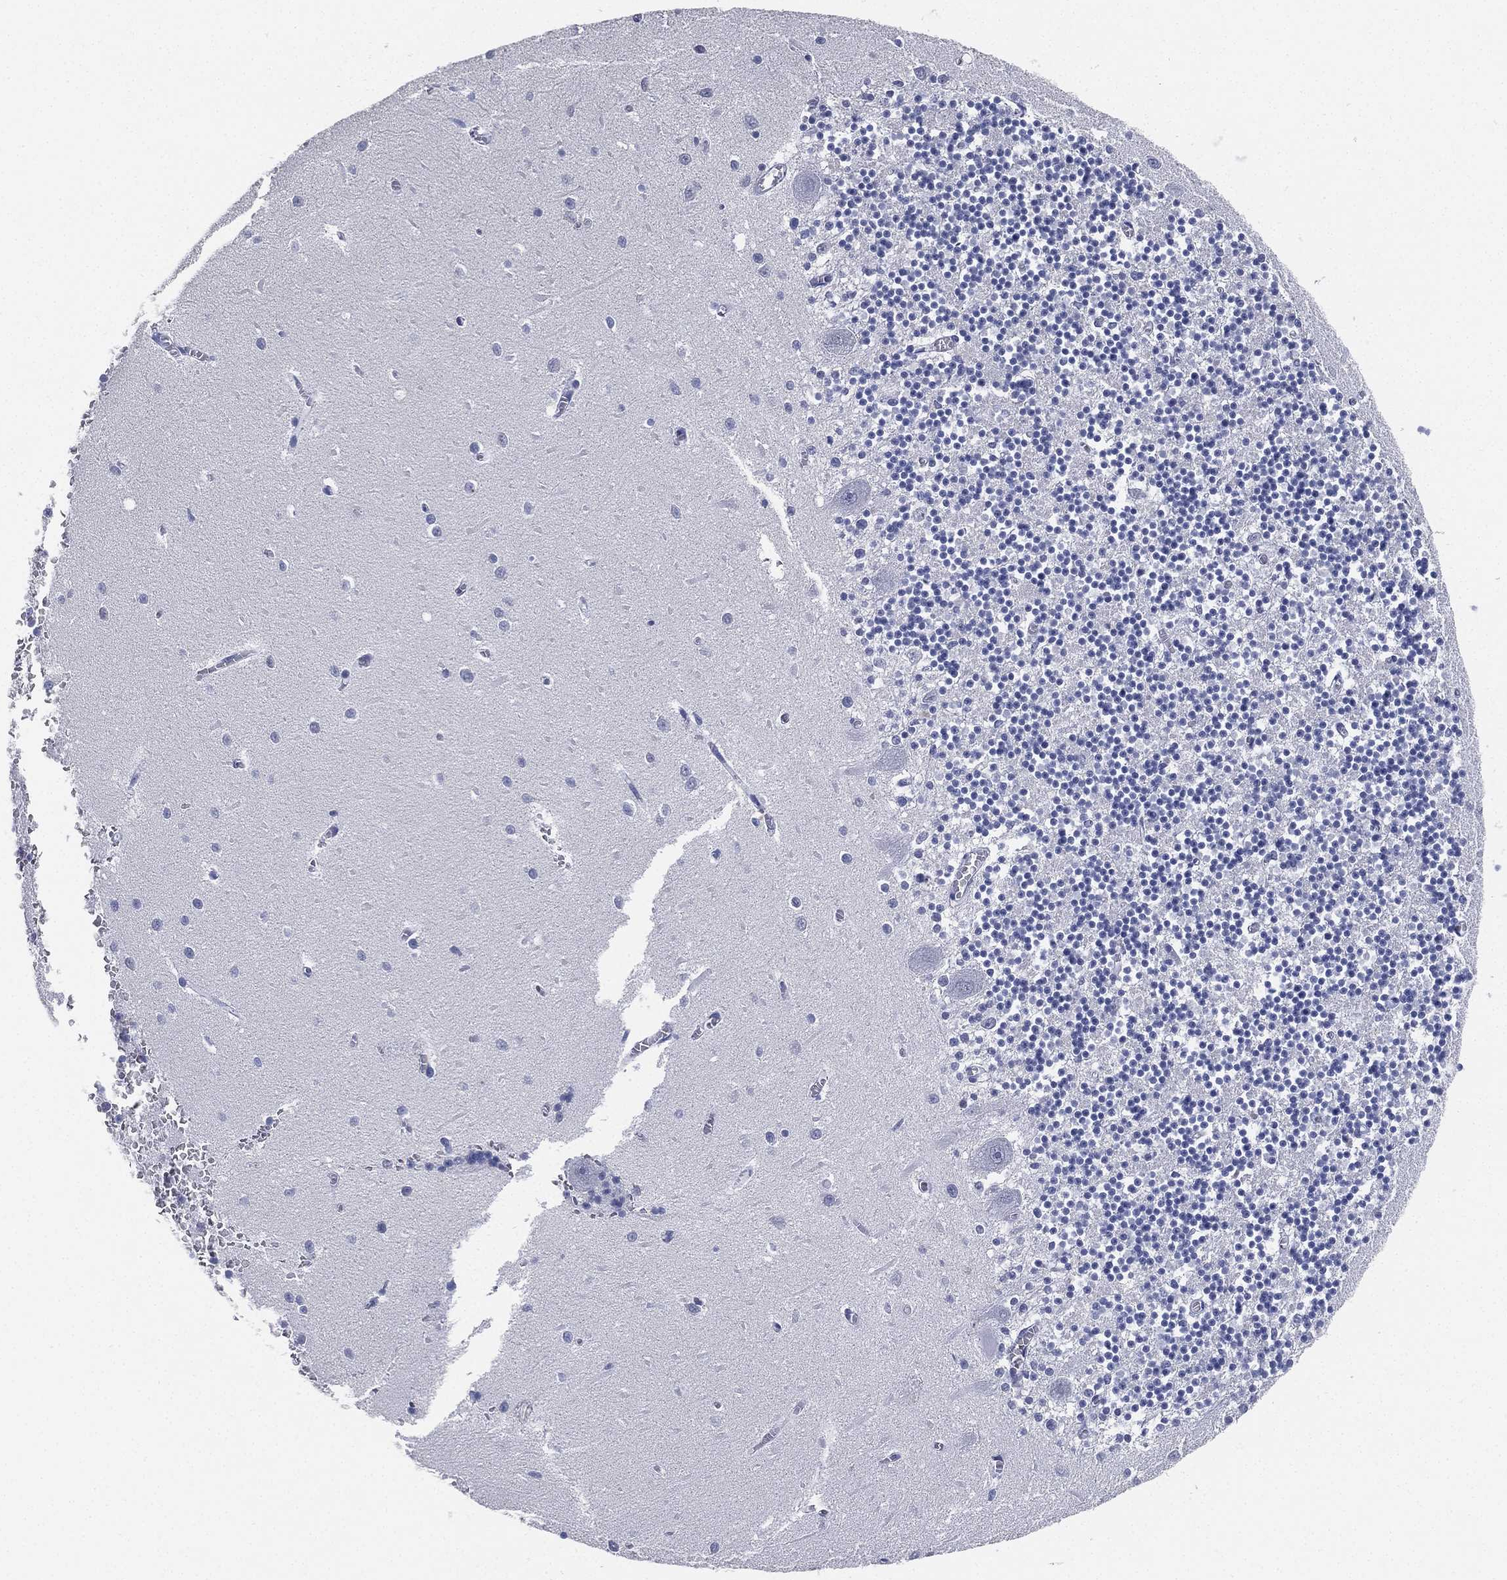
{"staining": {"intensity": "negative", "quantity": "none", "location": "none"}, "tissue": "cerebellum", "cell_type": "Cells in granular layer", "image_type": "normal", "snomed": [{"axis": "morphology", "description": "Normal tissue, NOS"}, {"axis": "topography", "description": "Cerebellum"}], "caption": "Cells in granular layer are negative for brown protein staining in unremarkable cerebellum. (DAB (3,3'-diaminobenzidine) immunohistochemistry, high magnification).", "gene": "IYD", "patient": {"sex": "female", "age": 64}}